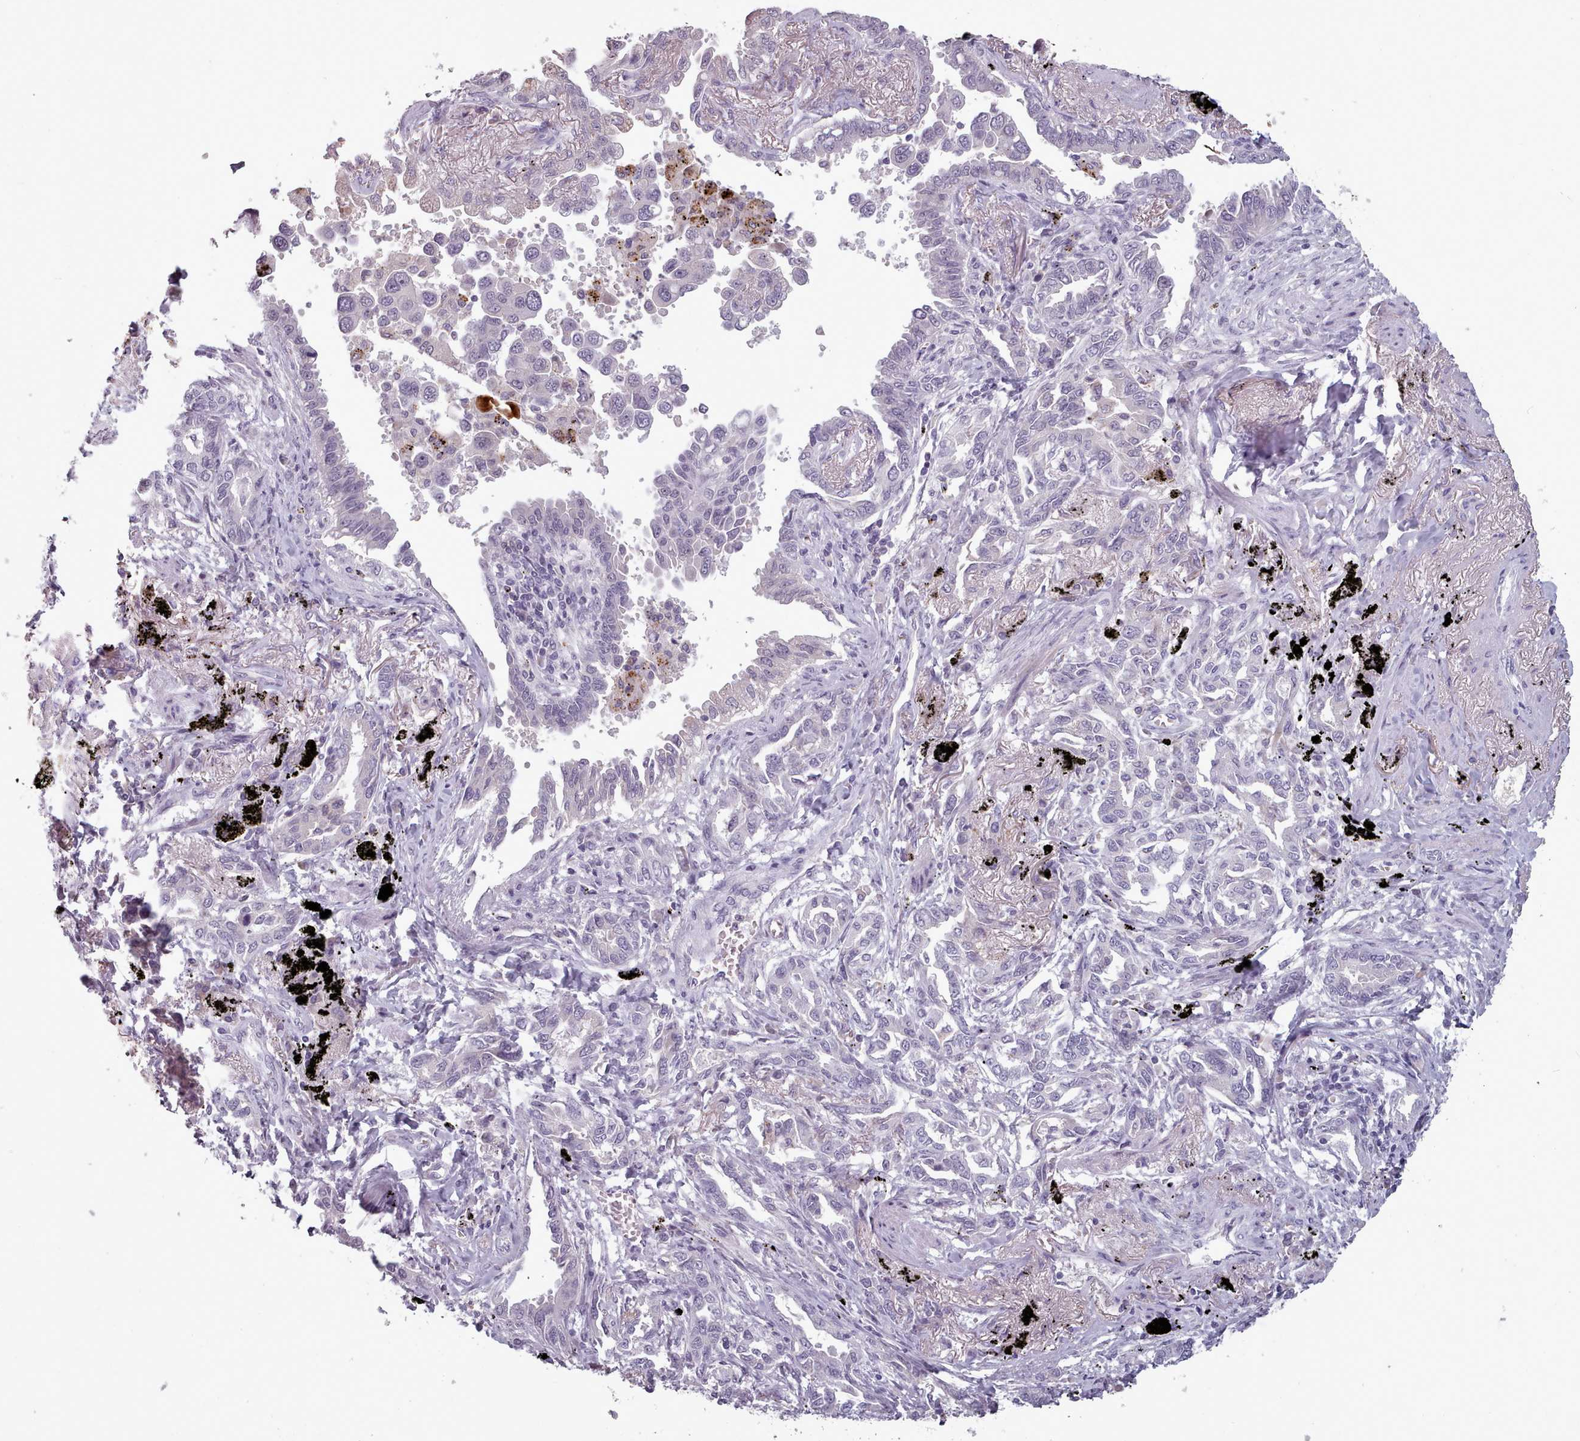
{"staining": {"intensity": "weak", "quantity": "<25%", "location": "cytoplasmic/membranous"}, "tissue": "lung cancer", "cell_type": "Tumor cells", "image_type": "cancer", "snomed": [{"axis": "morphology", "description": "Adenocarcinoma, NOS"}, {"axis": "topography", "description": "Lung"}], "caption": "Lung cancer (adenocarcinoma) was stained to show a protein in brown. There is no significant staining in tumor cells. (DAB immunohistochemistry with hematoxylin counter stain).", "gene": "PBX4", "patient": {"sex": "male", "age": 67}}